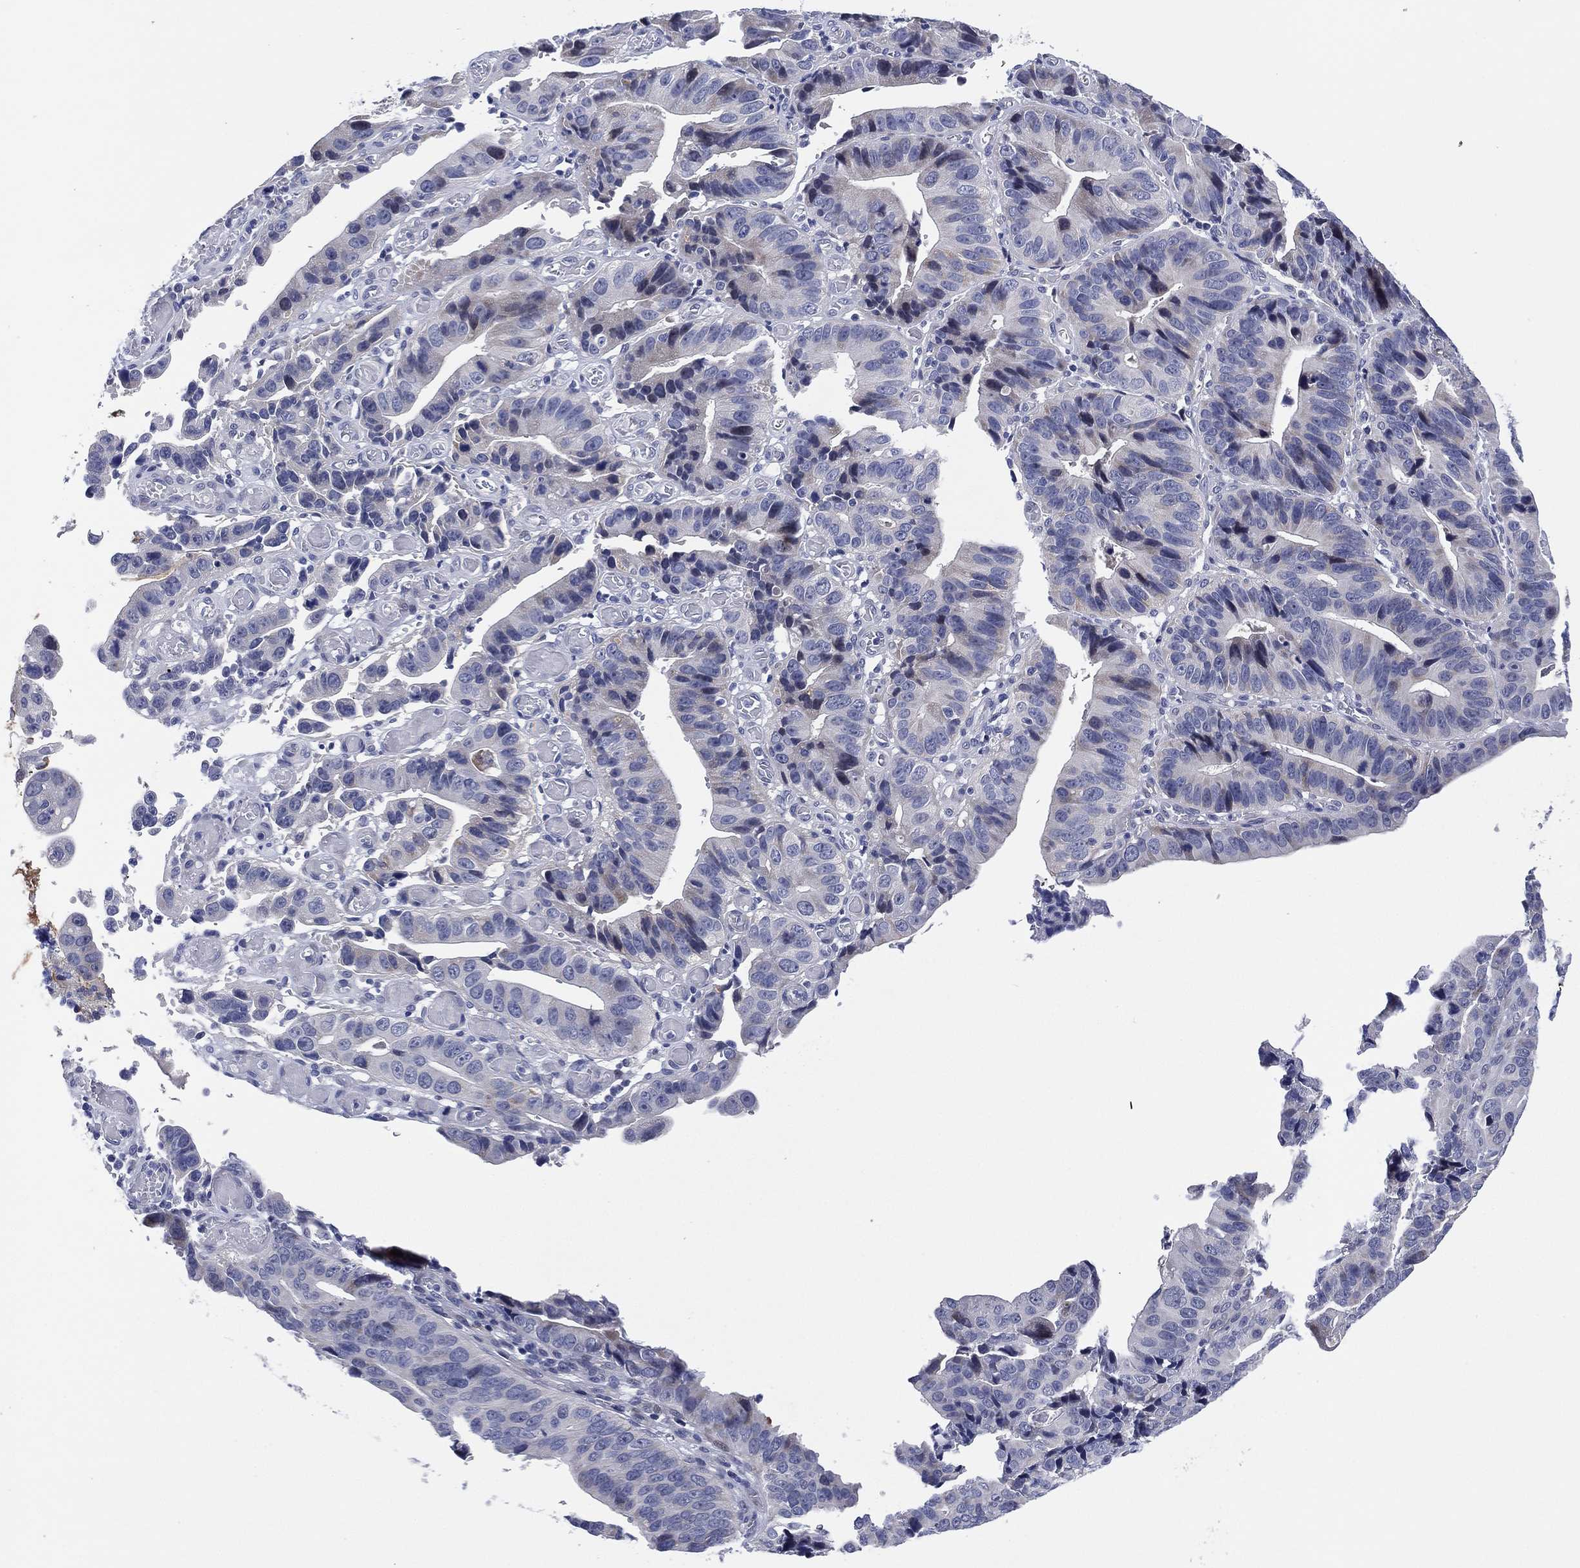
{"staining": {"intensity": "negative", "quantity": "none", "location": "none"}, "tissue": "stomach cancer", "cell_type": "Tumor cells", "image_type": "cancer", "snomed": [{"axis": "morphology", "description": "Adenocarcinoma, NOS"}, {"axis": "topography", "description": "Stomach"}], "caption": "Protein analysis of stomach cancer reveals no significant staining in tumor cells.", "gene": "CLIP3", "patient": {"sex": "male", "age": 84}}